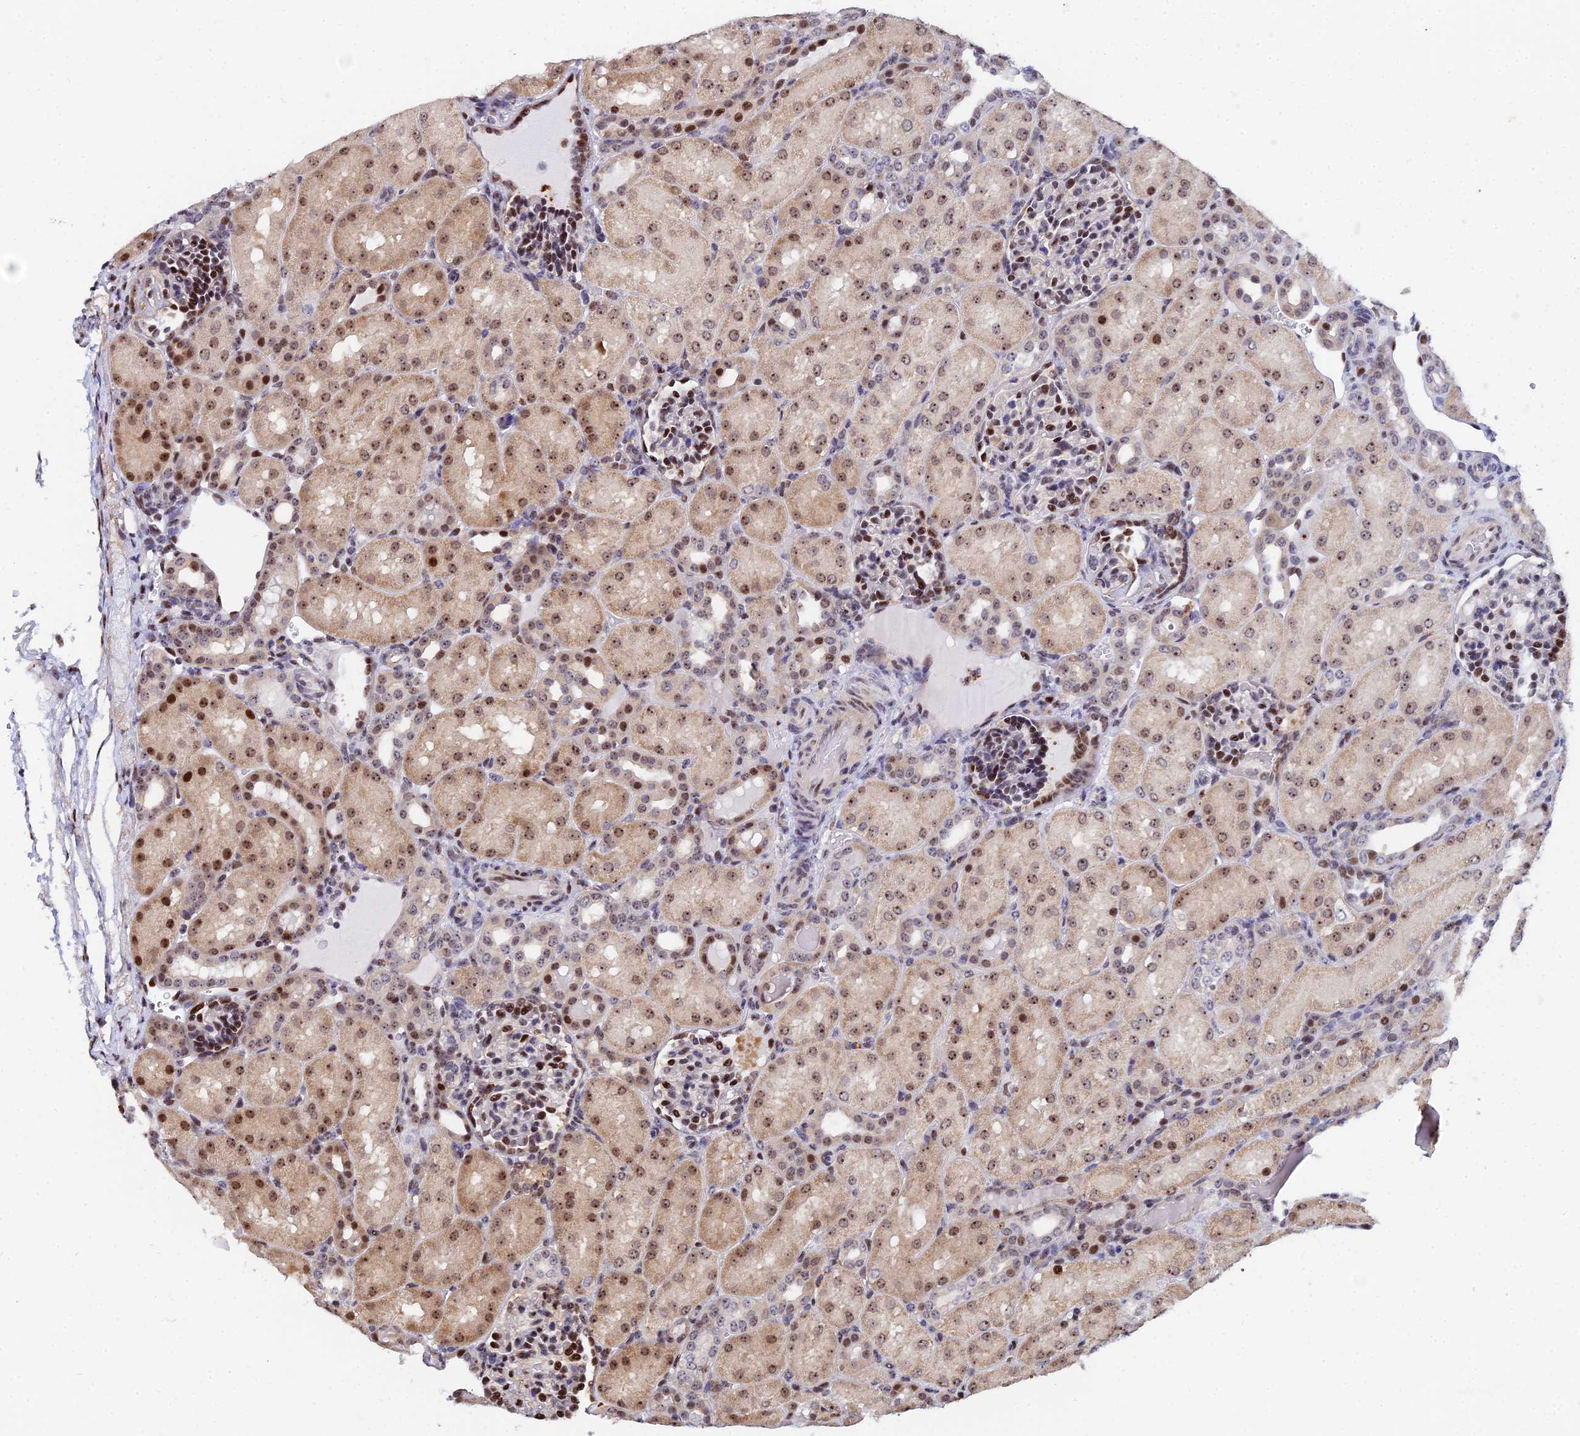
{"staining": {"intensity": "moderate", "quantity": "25%-75%", "location": "nuclear"}, "tissue": "kidney", "cell_type": "Cells in glomeruli", "image_type": "normal", "snomed": [{"axis": "morphology", "description": "Normal tissue, NOS"}, {"axis": "topography", "description": "Kidney"}], "caption": "IHC (DAB) staining of benign kidney displays moderate nuclear protein positivity in approximately 25%-75% of cells in glomeruli. Immunohistochemistry (ihc) stains the protein in brown and the nuclei are stained blue.", "gene": "TIFA", "patient": {"sex": "male", "age": 1}}